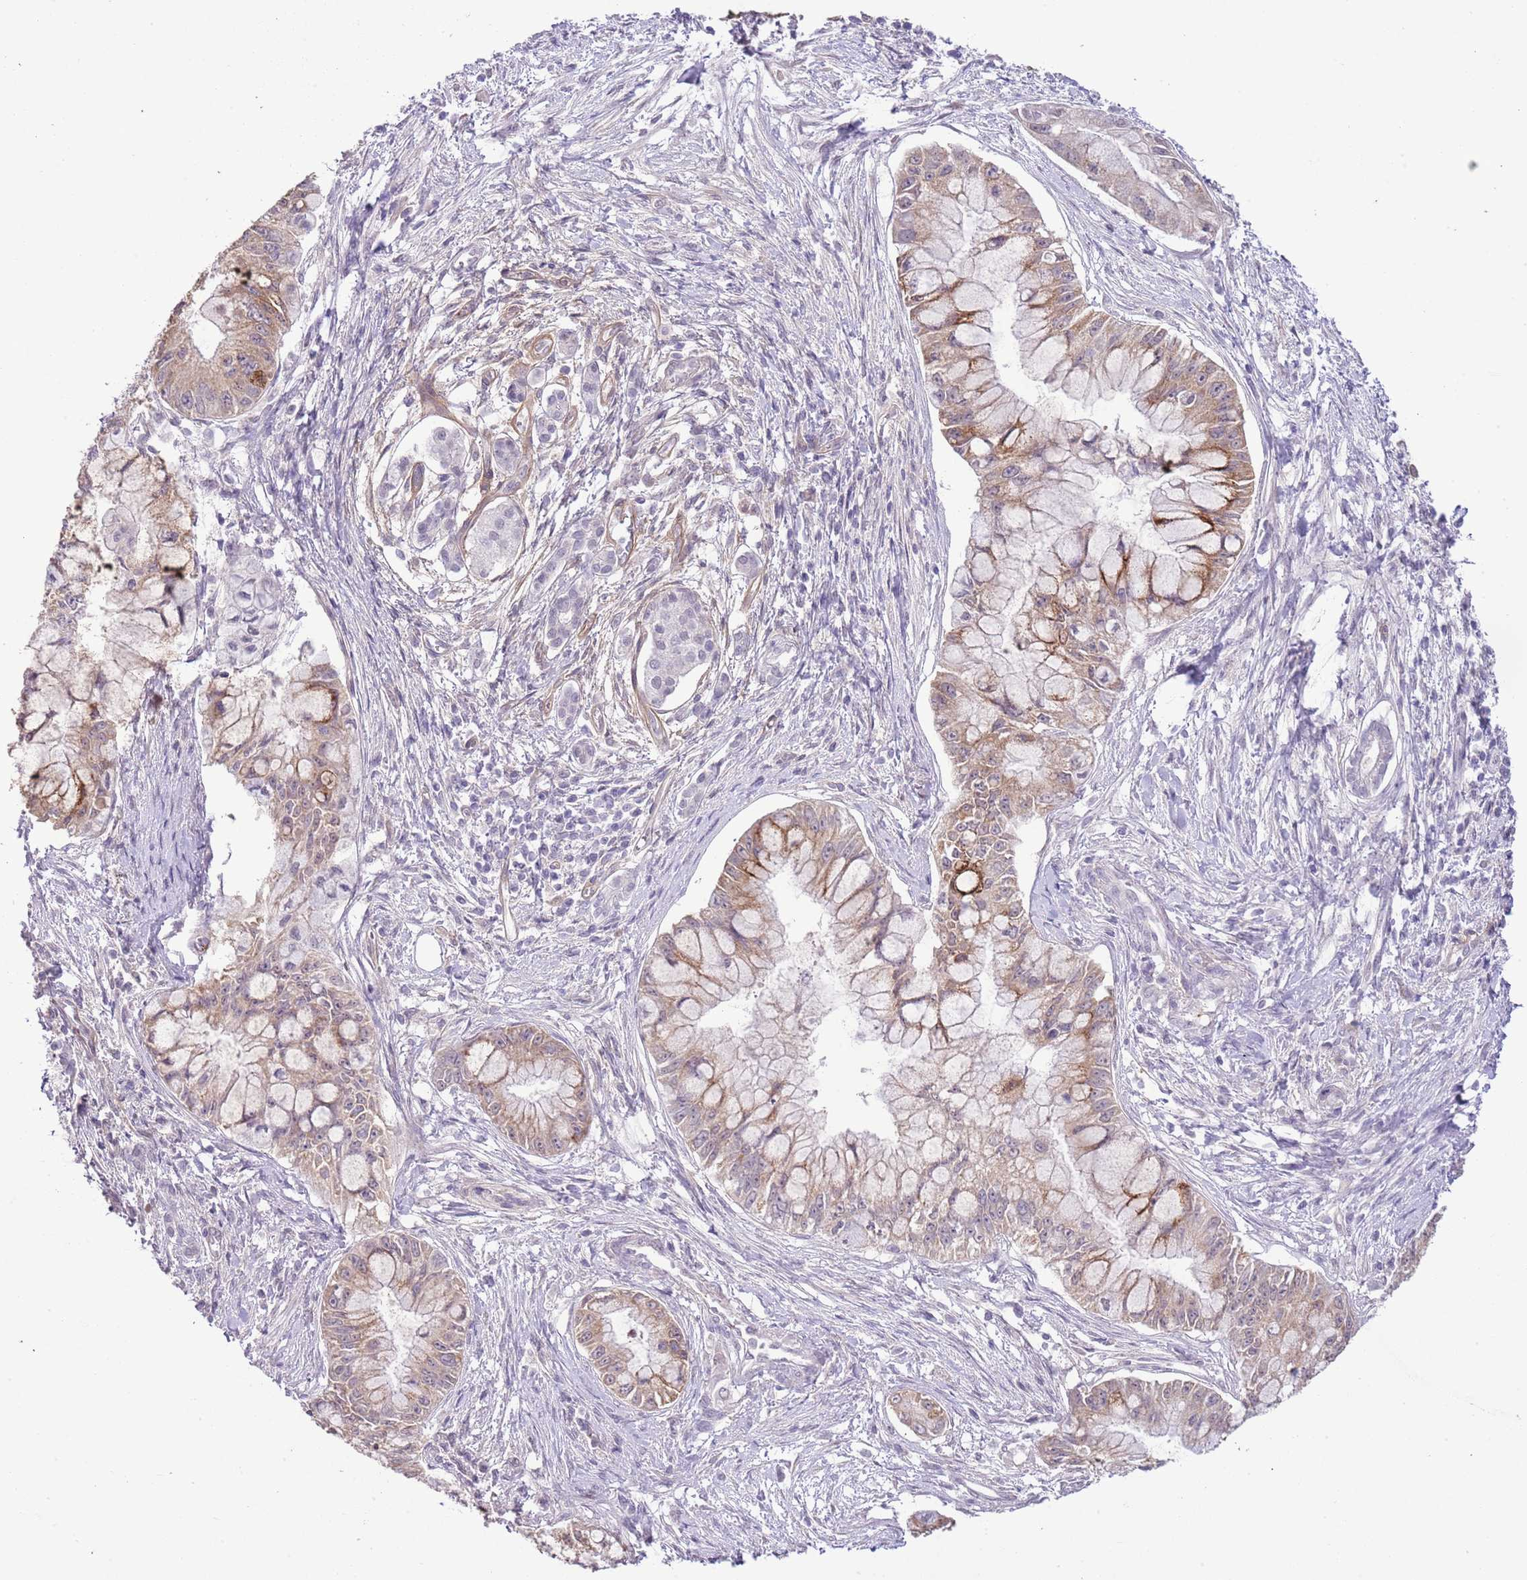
{"staining": {"intensity": "weak", "quantity": "25%-75%", "location": "cytoplasmic/membranous"}, "tissue": "pancreatic cancer", "cell_type": "Tumor cells", "image_type": "cancer", "snomed": [{"axis": "morphology", "description": "Adenocarcinoma, NOS"}, {"axis": "topography", "description": "Pancreas"}], "caption": "Immunohistochemical staining of human pancreatic adenocarcinoma exhibits low levels of weak cytoplasmic/membranous protein positivity in approximately 25%-75% of tumor cells.", "gene": "MIDN", "patient": {"sex": "male", "age": 48}}